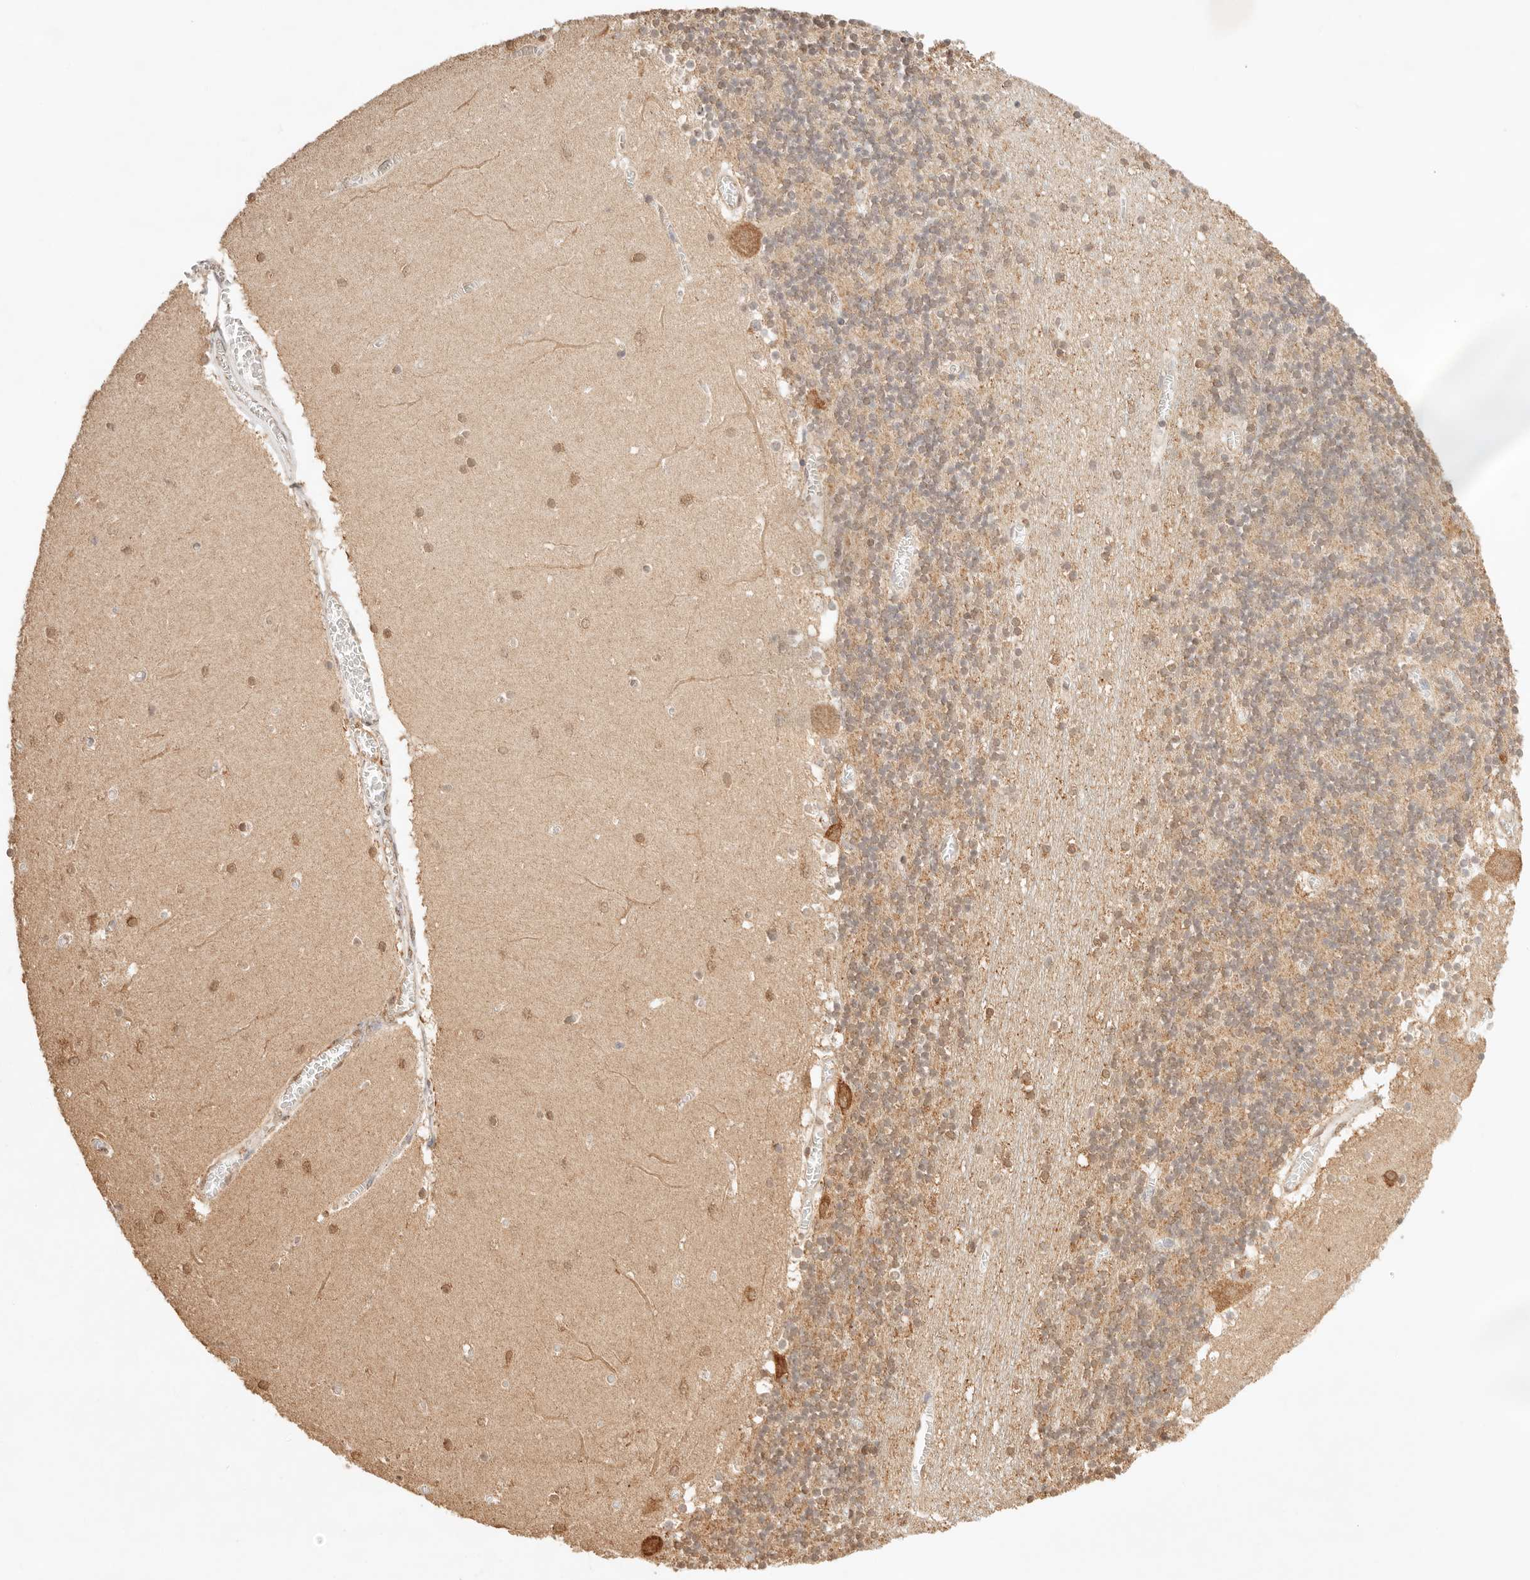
{"staining": {"intensity": "moderate", "quantity": "25%-75%", "location": "cytoplasmic/membranous"}, "tissue": "cerebellum", "cell_type": "Cells in granular layer", "image_type": "normal", "snomed": [{"axis": "morphology", "description": "Normal tissue, NOS"}, {"axis": "topography", "description": "Cerebellum"}], "caption": "Immunohistochemistry micrograph of normal cerebellum: human cerebellum stained using immunohistochemistry reveals medium levels of moderate protein expression localized specifically in the cytoplasmic/membranous of cells in granular layer, appearing as a cytoplasmic/membranous brown color.", "gene": "IL1R2", "patient": {"sex": "female", "age": 28}}